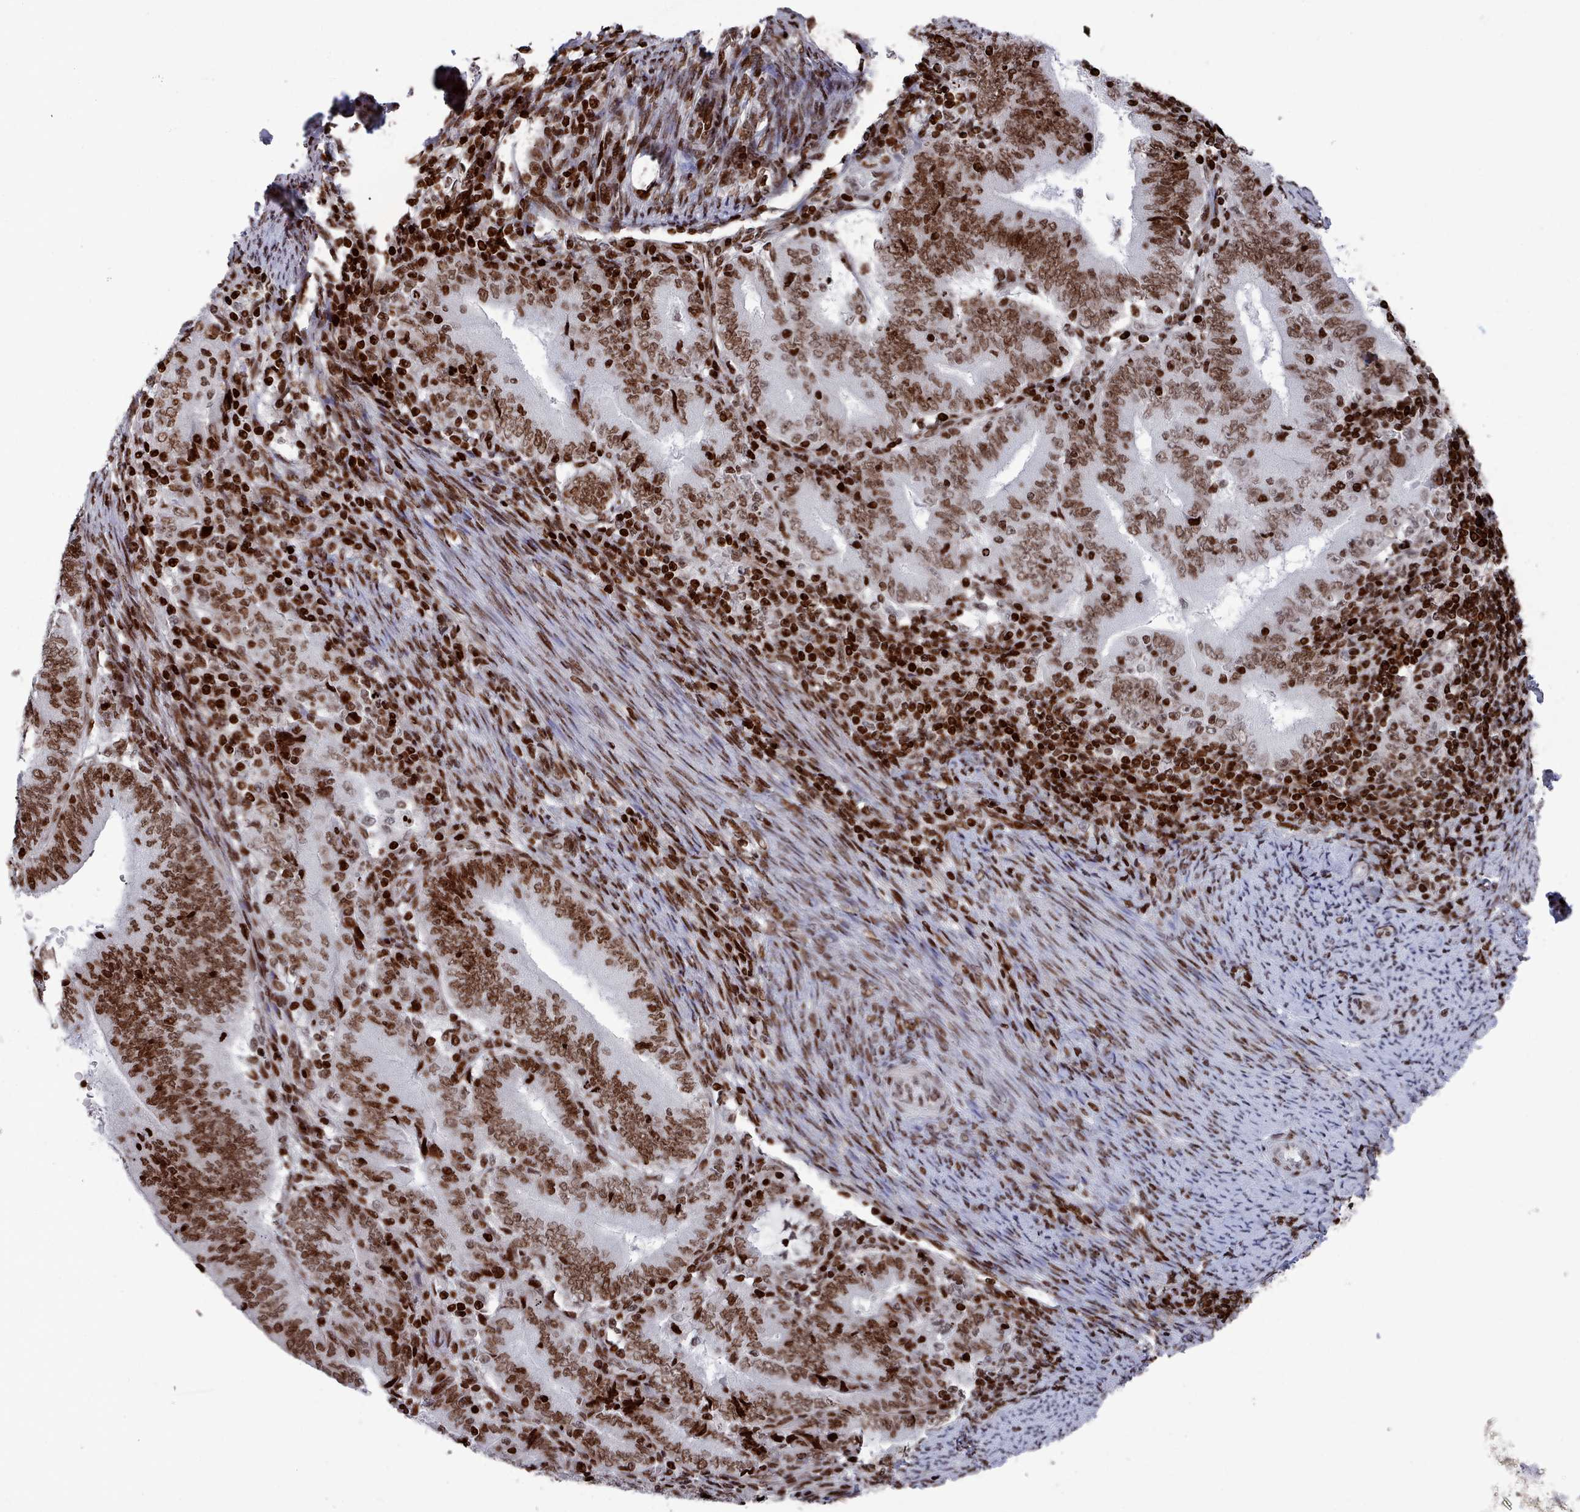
{"staining": {"intensity": "strong", "quantity": ">75%", "location": "nuclear"}, "tissue": "endometrial cancer", "cell_type": "Tumor cells", "image_type": "cancer", "snomed": [{"axis": "morphology", "description": "Adenocarcinoma, NOS"}, {"axis": "topography", "description": "Endometrium"}], "caption": "IHC image of neoplastic tissue: human adenocarcinoma (endometrial) stained using immunohistochemistry (IHC) reveals high levels of strong protein expression localized specifically in the nuclear of tumor cells, appearing as a nuclear brown color.", "gene": "PCDHB12", "patient": {"sex": "female", "age": 70}}